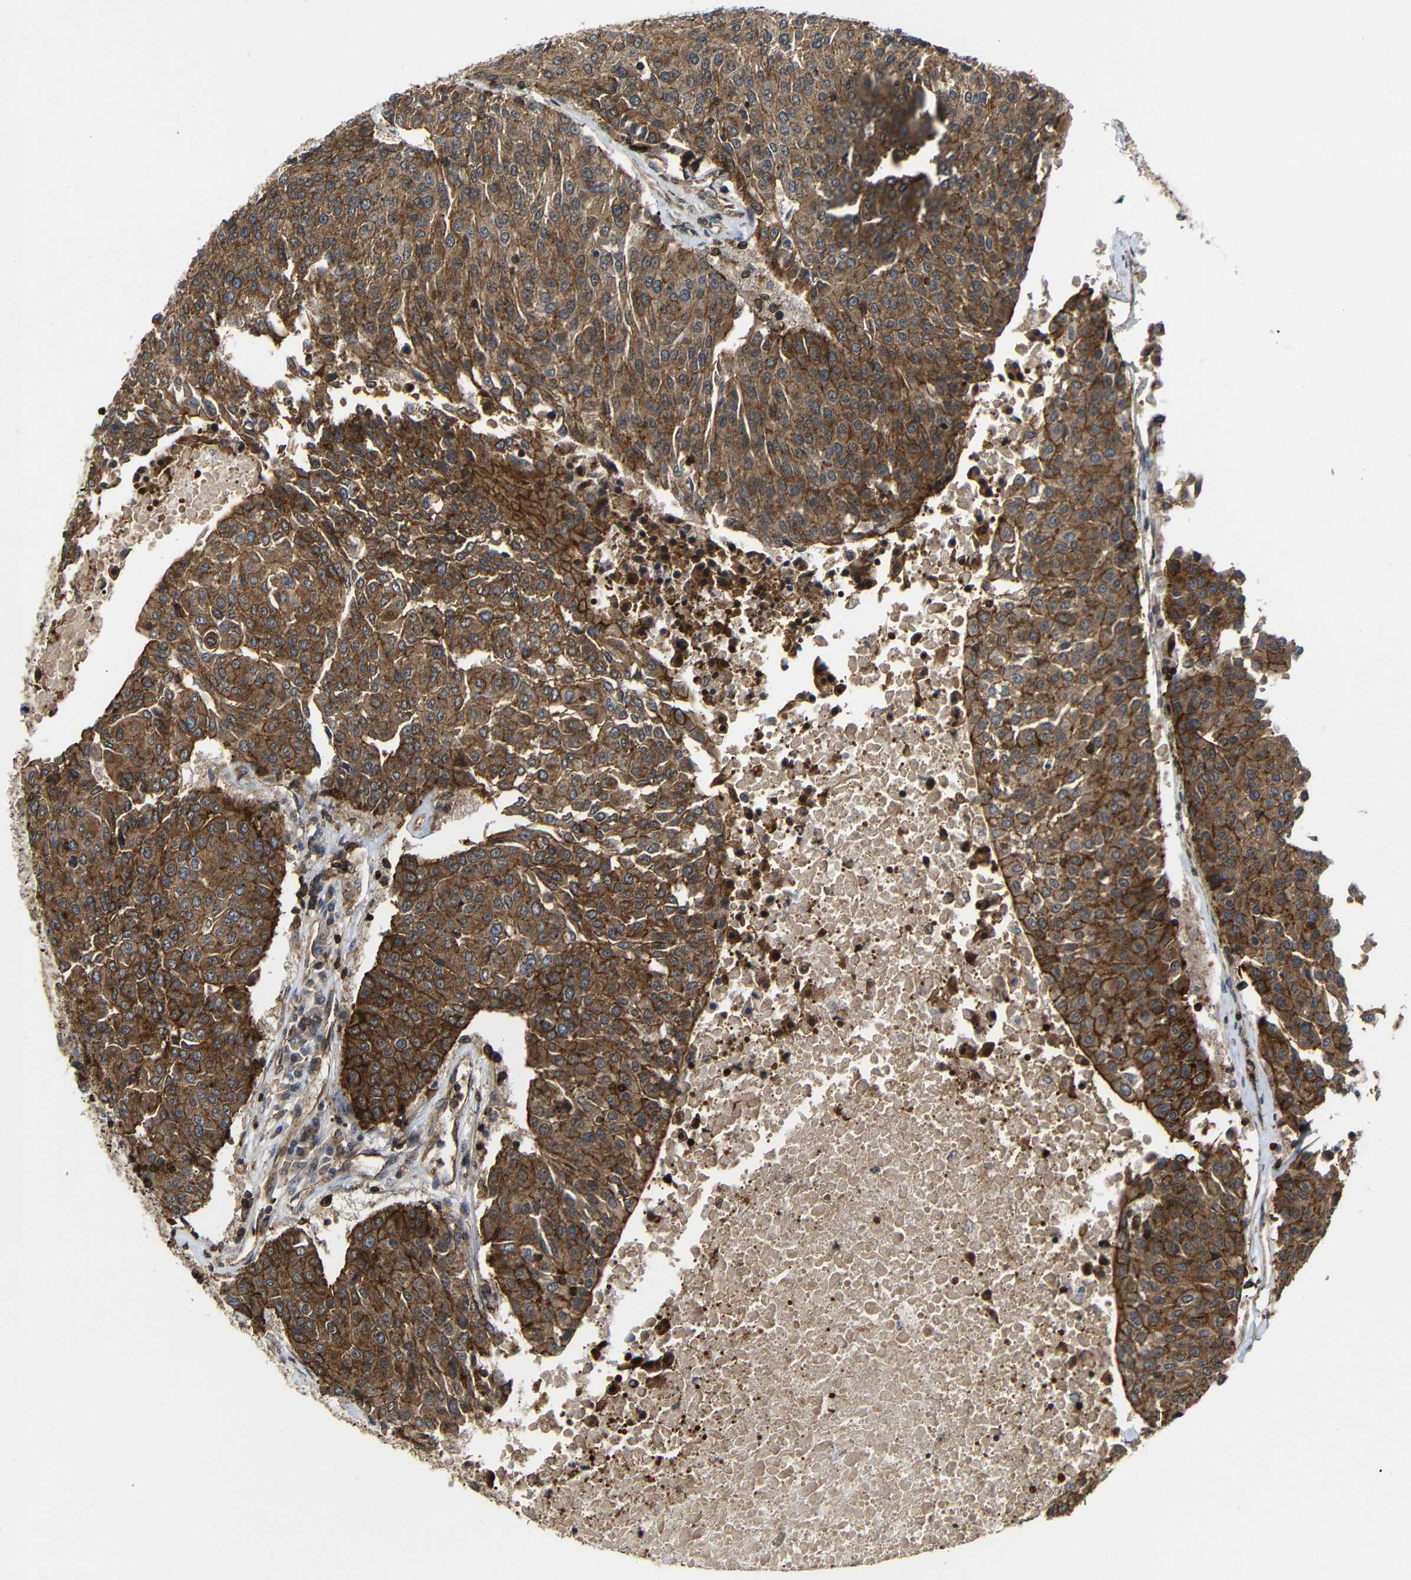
{"staining": {"intensity": "moderate", "quantity": ">75%", "location": "cytoplasmic/membranous"}, "tissue": "urothelial cancer", "cell_type": "Tumor cells", "image_type": "cancer", "snomed": [{"axis": "morphology", "description": "Urothelial carcinoma, High grade"}, {"axis": "topography", "description": "Urinary bladder"}], "caption": "DAB immunohistochemical staining of human urothelial cancer shows moderate cytoplasmic/membranous protein positivity in about >75% of tumor cells.", "gene": "NANOS1", "patient": {"sex": "female", "age": 85}}